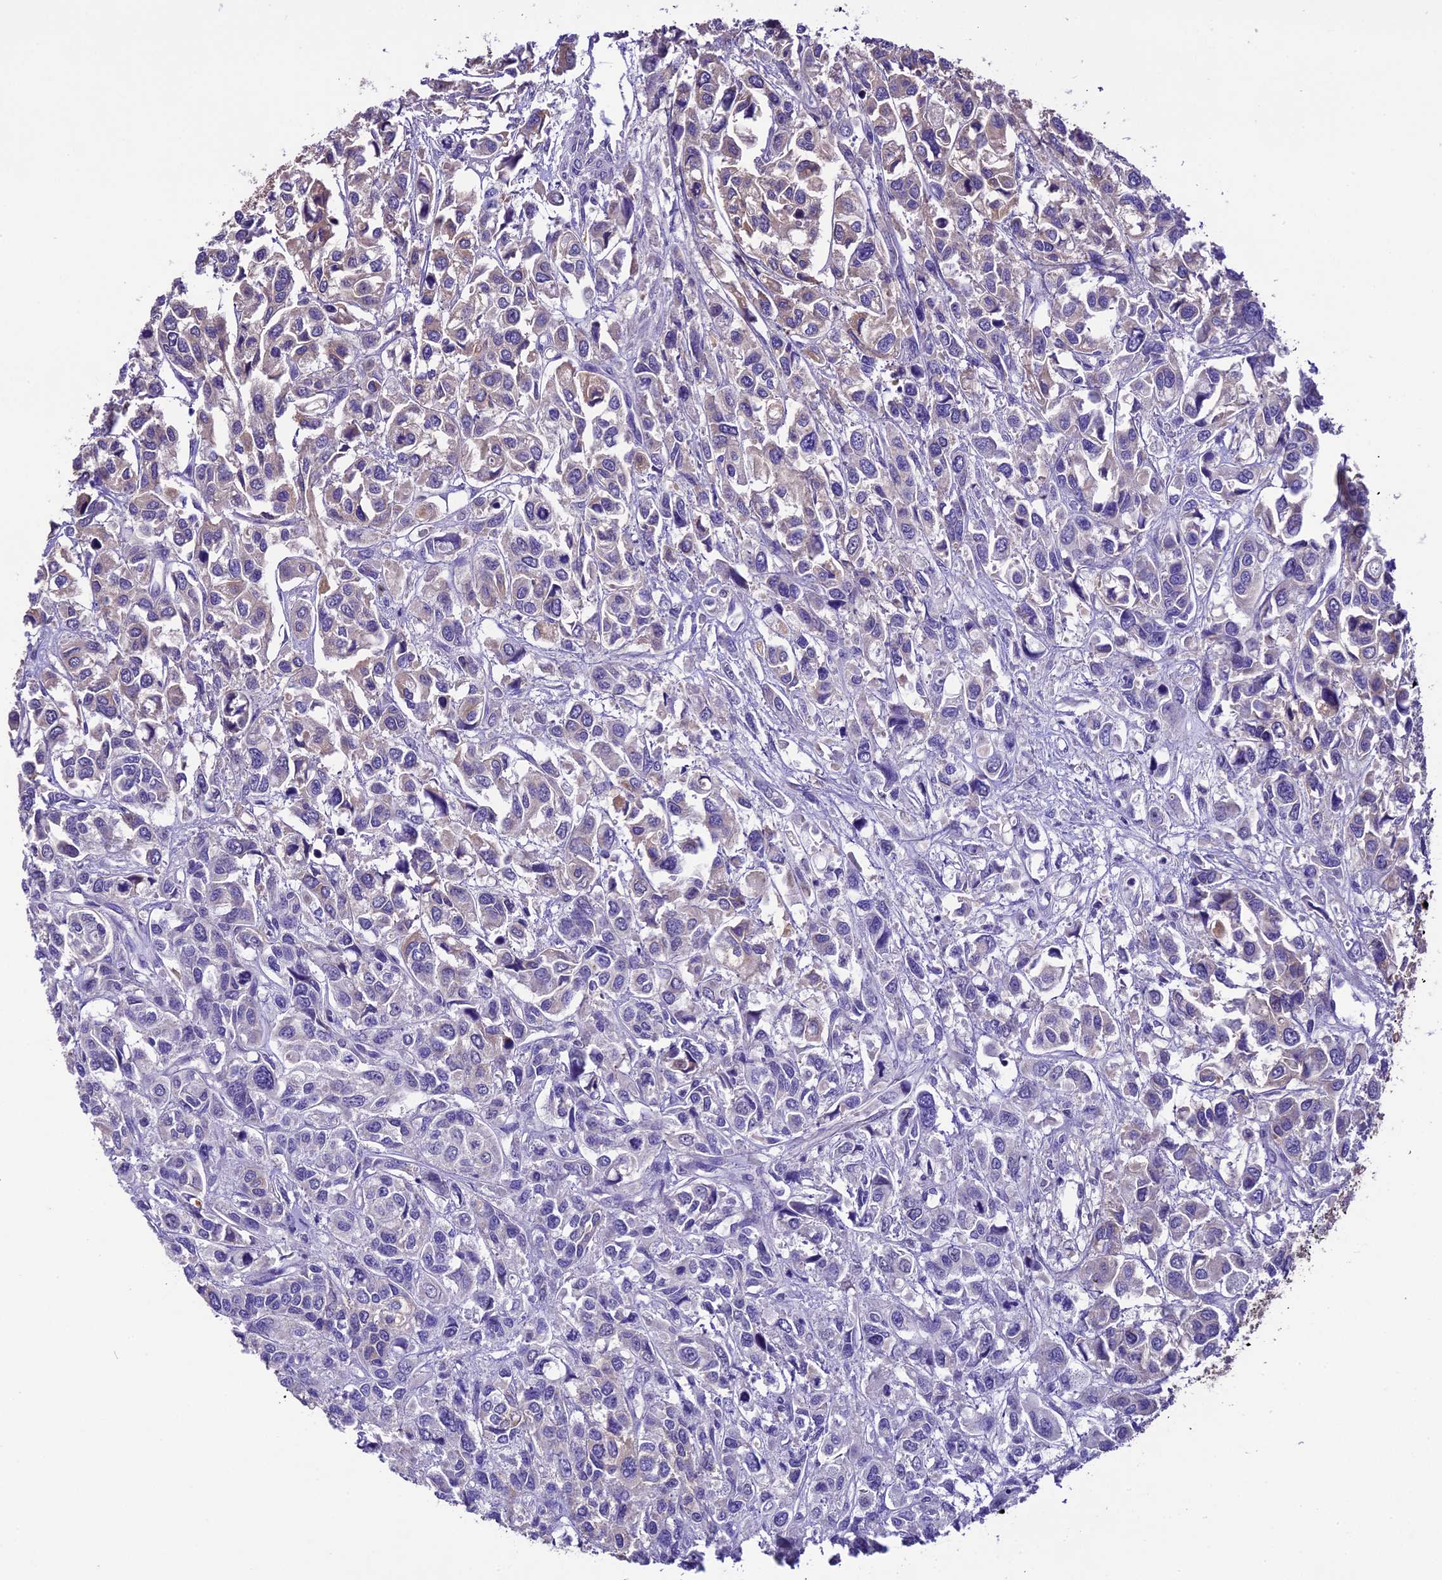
{"staining": {"intensity": "negative", "quantity": "none", "location": "none"}, "tissue": "urothelial cancer", "cell_type": "Tumor cells", "image_type": "cancer", "snomed": [{"axis": "morphology", "description": "Urothelial carcinoma, High grade"}, {"axis": "topography", "description": "Urinary bladder"}], "caption": "The immunohistochemistry photomicrograph has no significant expression in tumor cells of urothelial cancer tissue.", "gene": "TCP11L2", "patient": {"sex": "male", "age": 67}}